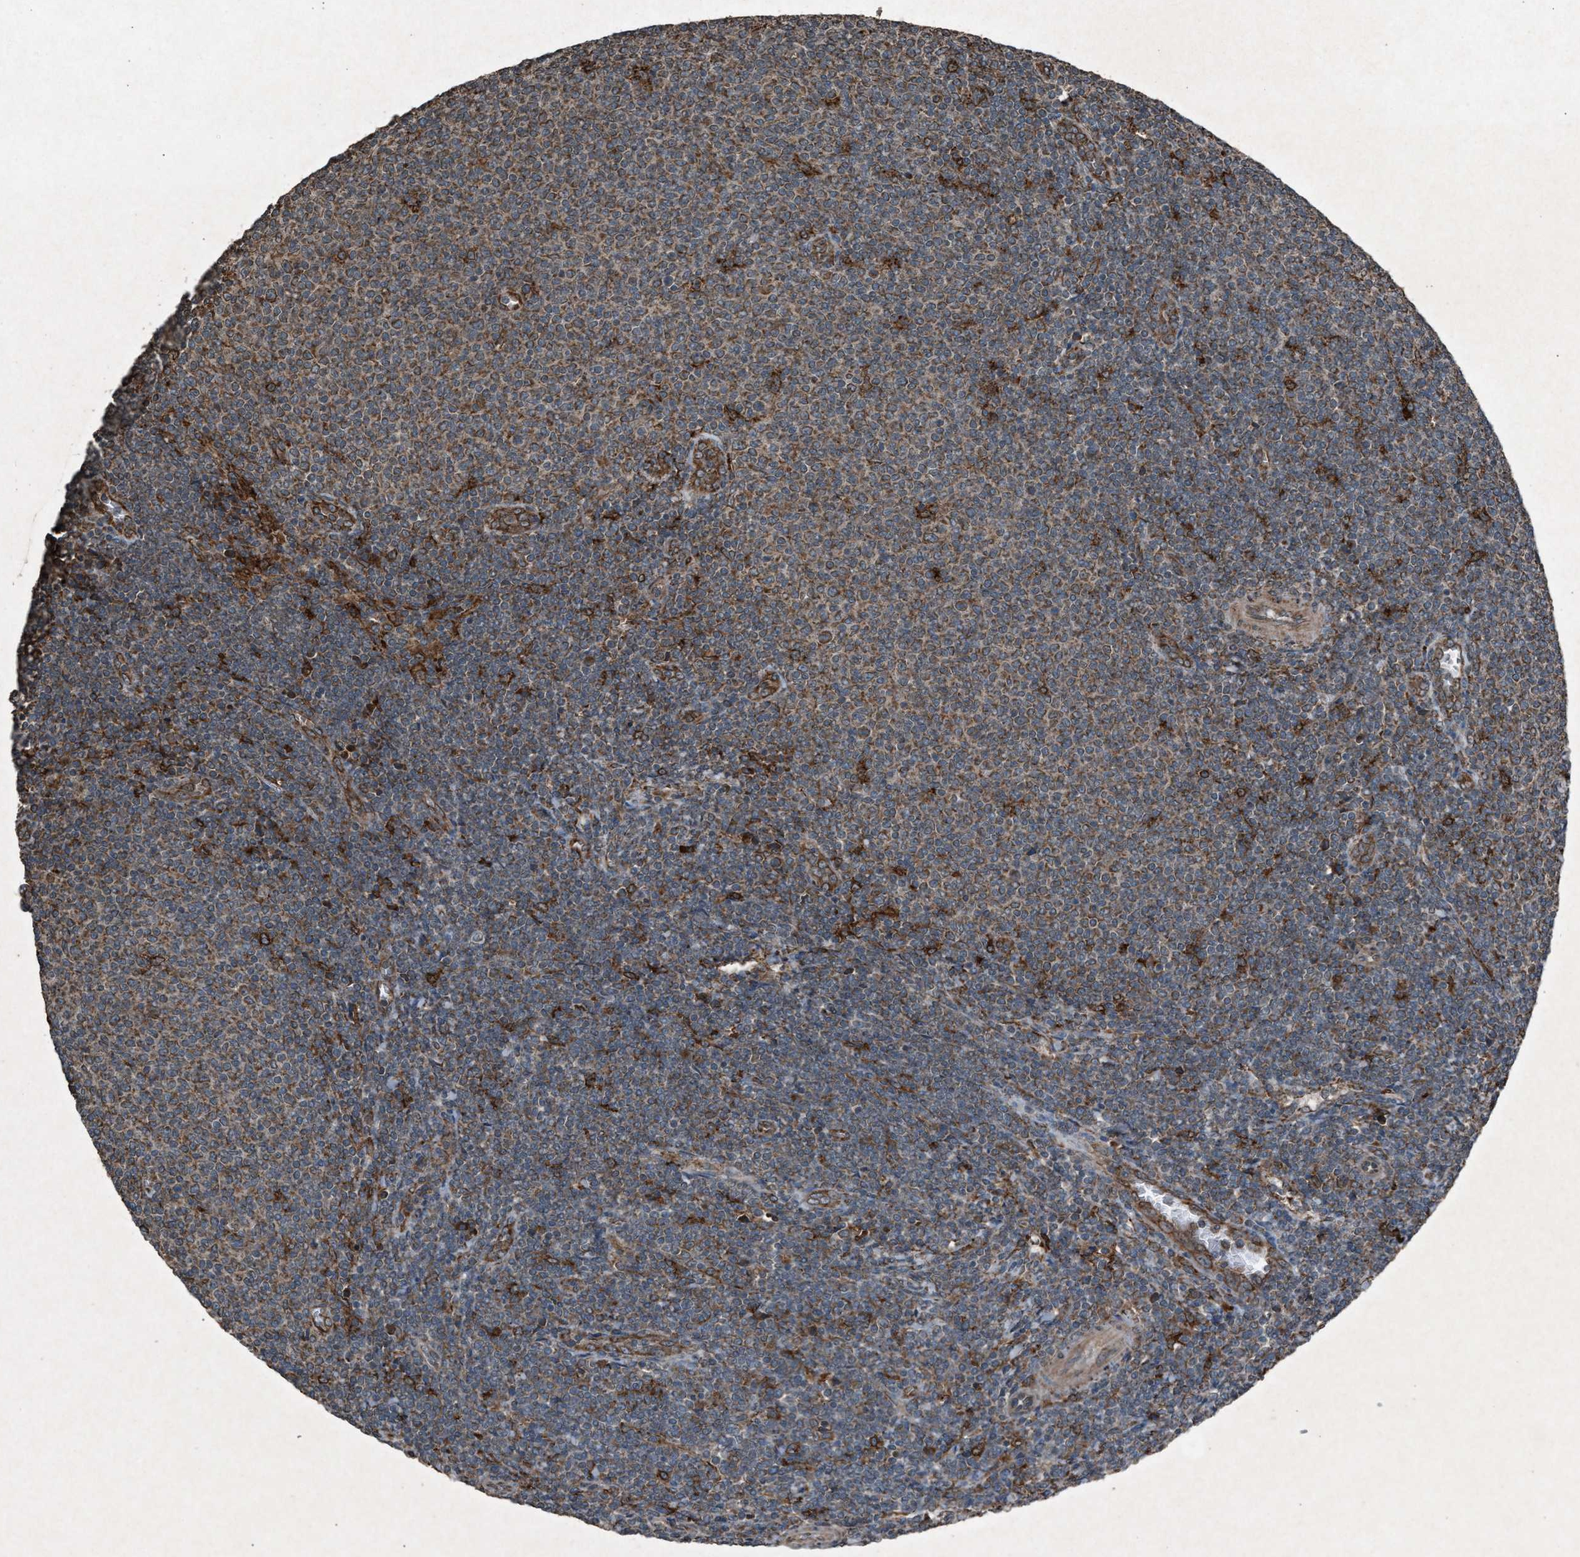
{"staining": {"intensity": "moderate", "quantity": "25%-75%", "location": "cytoplasmic/membranous"}, "tissue": "lymphoma", "cell_type": "Tumor cells", "image_type": "cancer", "snomed": [{"axis": "morphology", "description": "Malignant lymphoma, non-Hodgkin's type, Low grade"}, {"axis": "topography", "description": "Lymph node"}], "caption": "Brown immunohistochemical staining in lymphoma exhibits moderate cytoplasmic/membranous staining in approximately 25%-75% of tumor cells.", "gene": "CALR", "patient": {"sex": "male", "age": 66}}